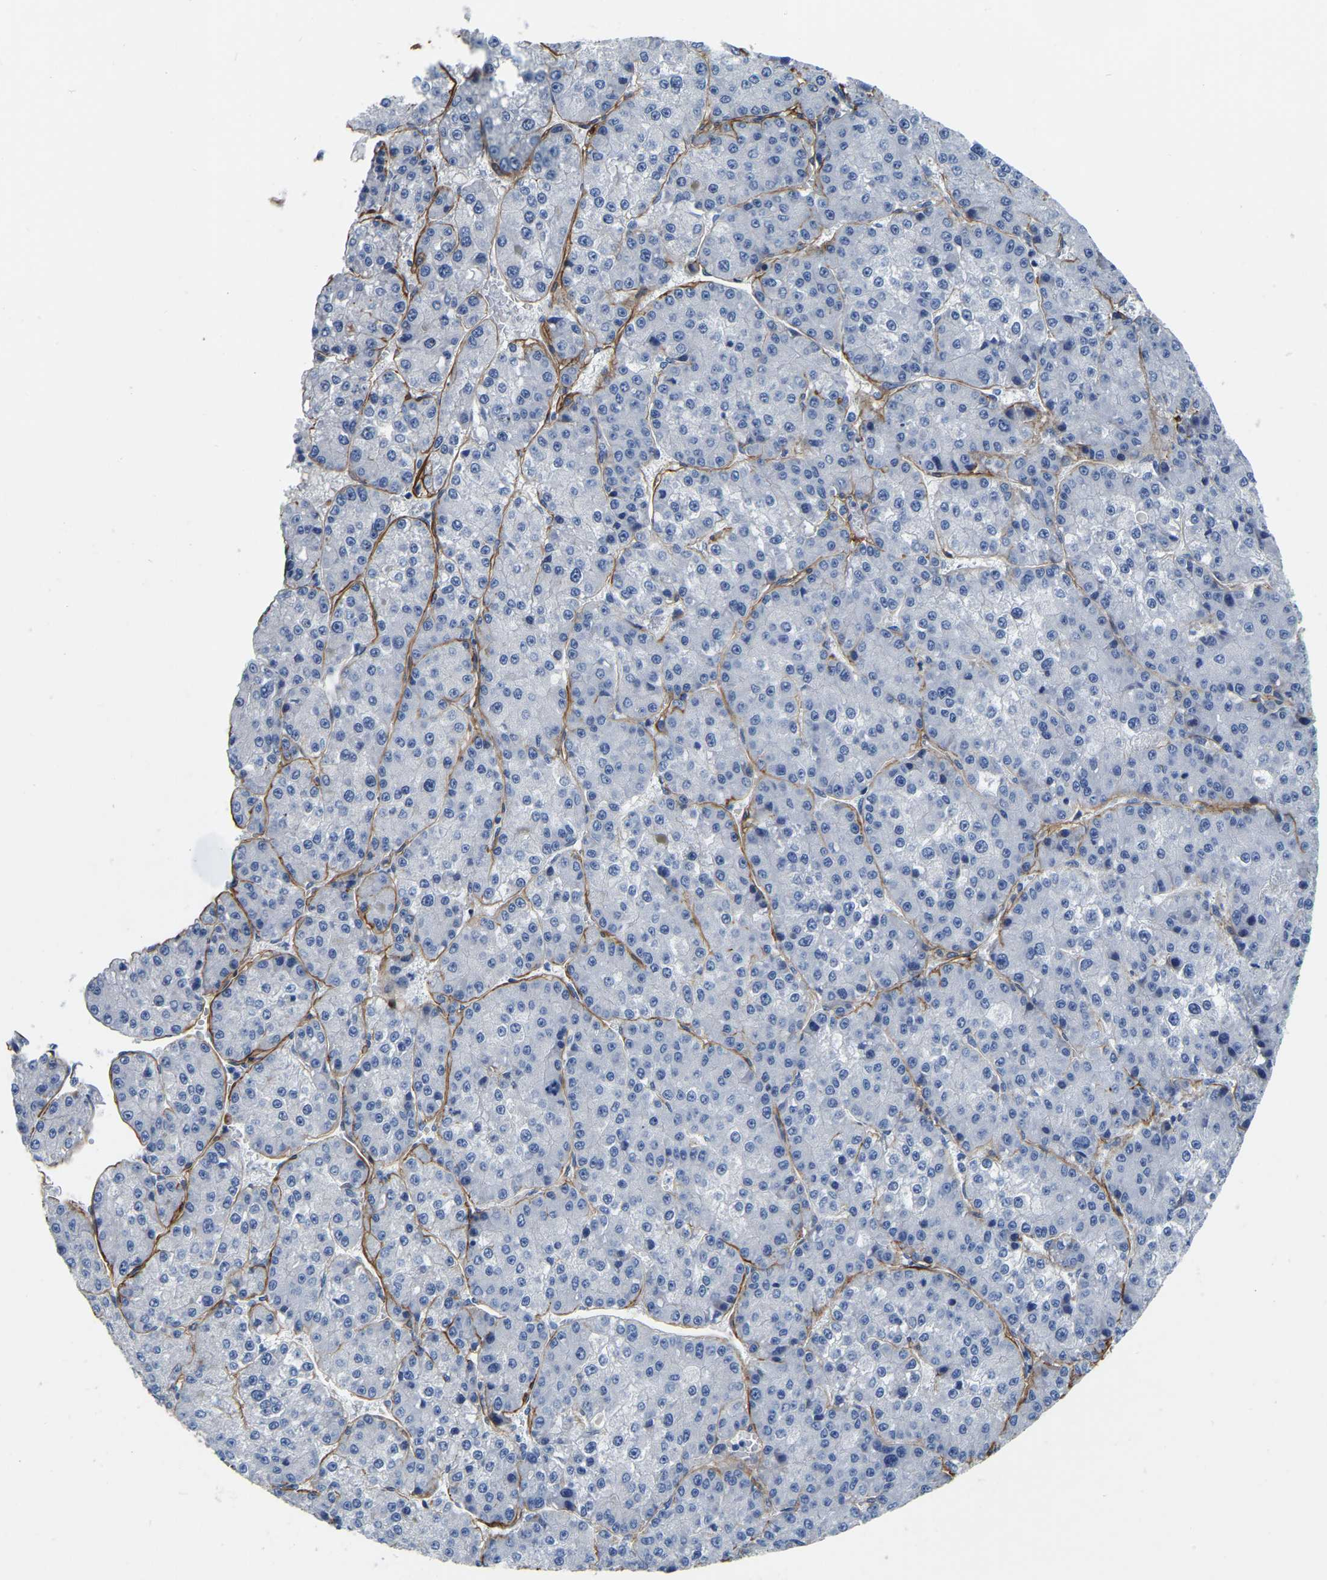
{"staining": {"intensity": "negative", "quantity": "none", "location": "none"}, "tissue": "liver cancer", "cell_type": "Tumor cells", "image_type": "cancer", "snomed": [{"axis": "morphology", "description": "Carcinoma, Hepatocellular, NOS"}, {"axis": "topography", "description": "Liver"}], "caption": "An immunohistochemistry histopathology image of liver hepatocellular carcinoma is shown. There is no staining in tumor cells of liver hepatocellular carcinoma.", "gene": "COL6A1", "patient": {"sex": "female", "age": 73}}